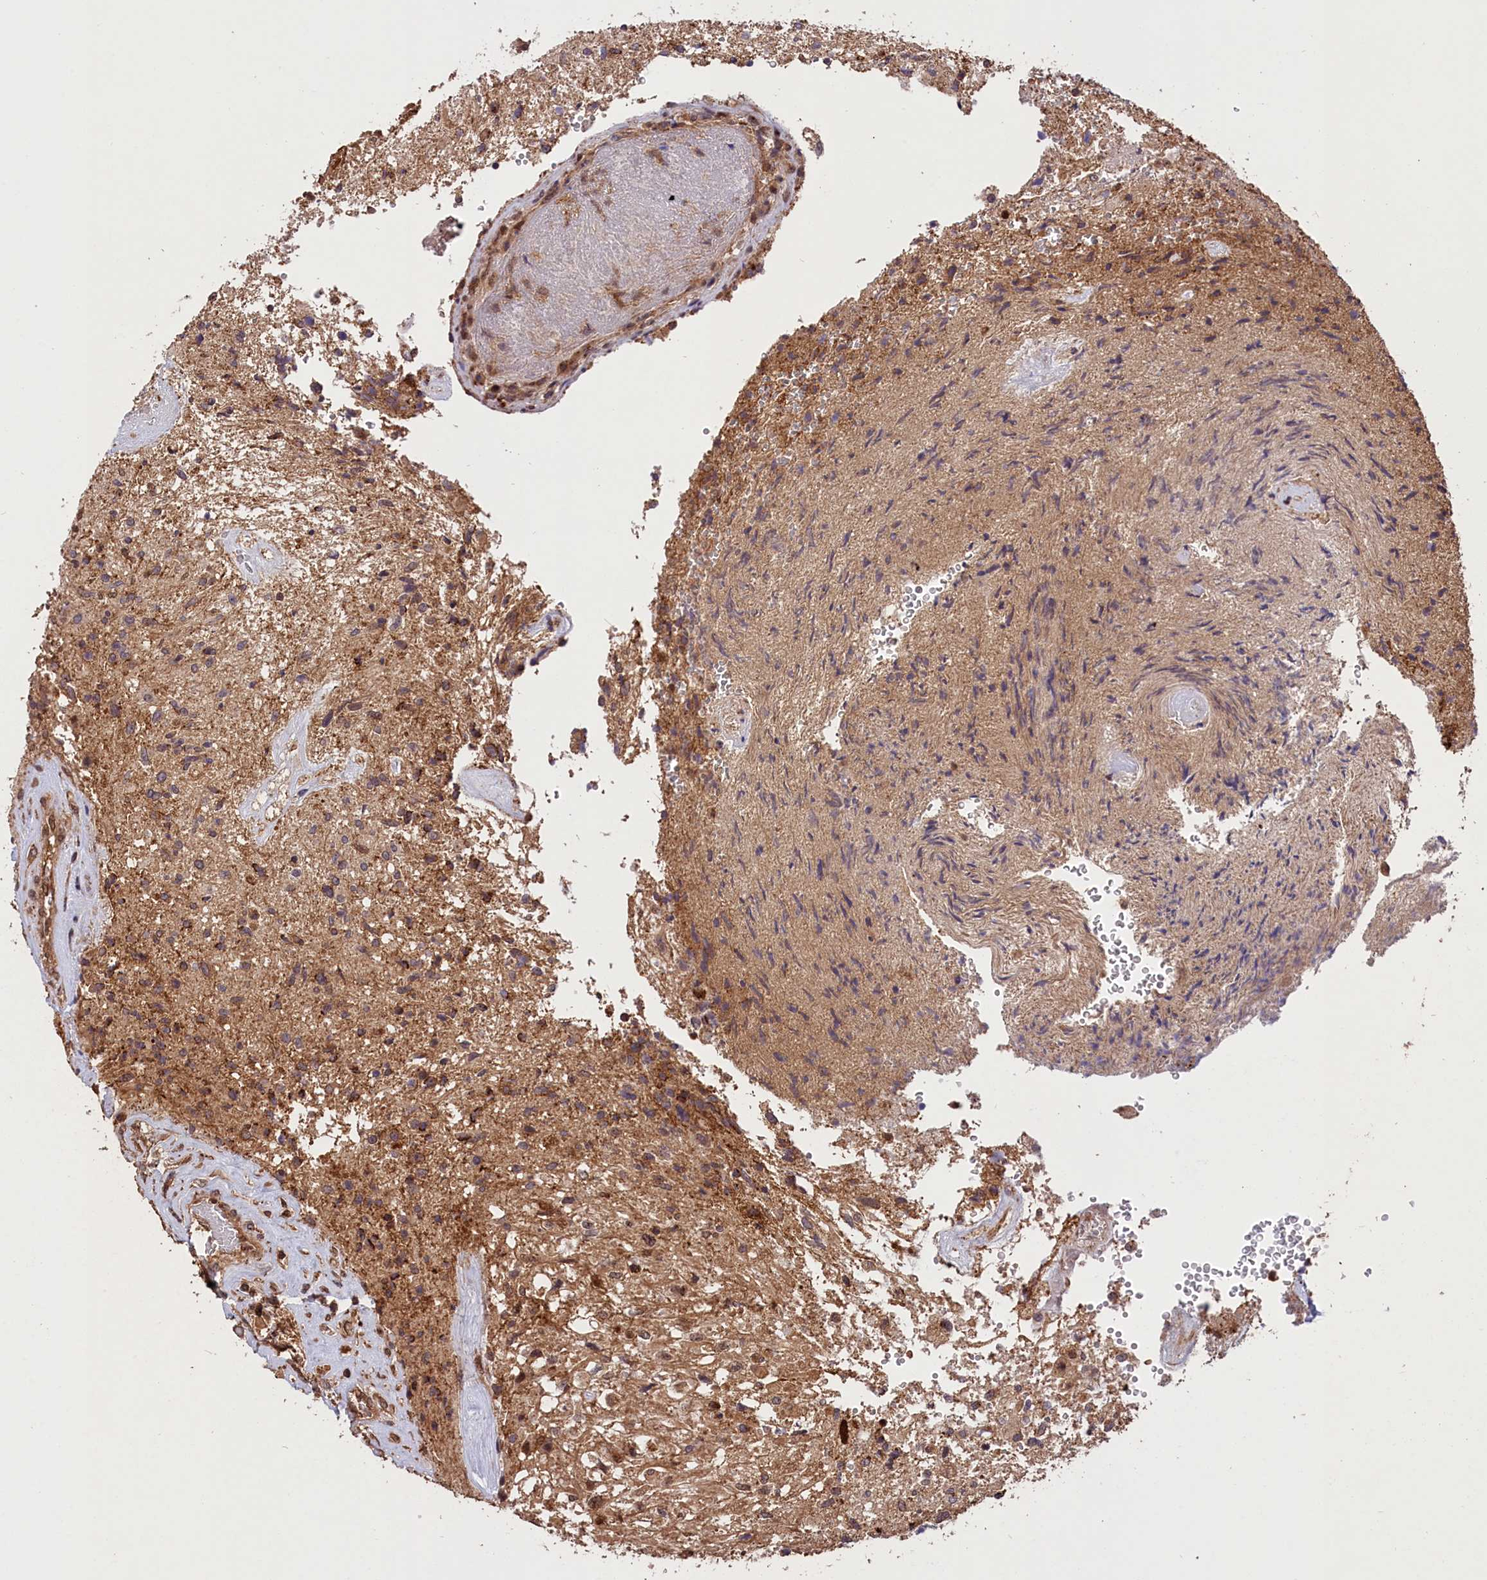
{"staining": {"intensity": "moderate", "quantity": "<25%", "location": "cytoplasmic/membranous"}, "tissue": "glioma", "cell_type": "Tumor cells", "image_type": "cancer", "snomed": [{"axis": "morphology", "description": "Glioma, malignant, High grade"}, {"axis": "topography", "description": "Brain"}], "caption": "Tumor cells show low levels of moderate cytoplasmic/membranous staining in approximately <25% of cells in human glioma. The staining is performed using DAB brown chromogen to label protein expression. The nuclei are counter-stained blue using hematoxylin.", "gene": "IST1", "patient": {"sex": "male", "age": 56}}